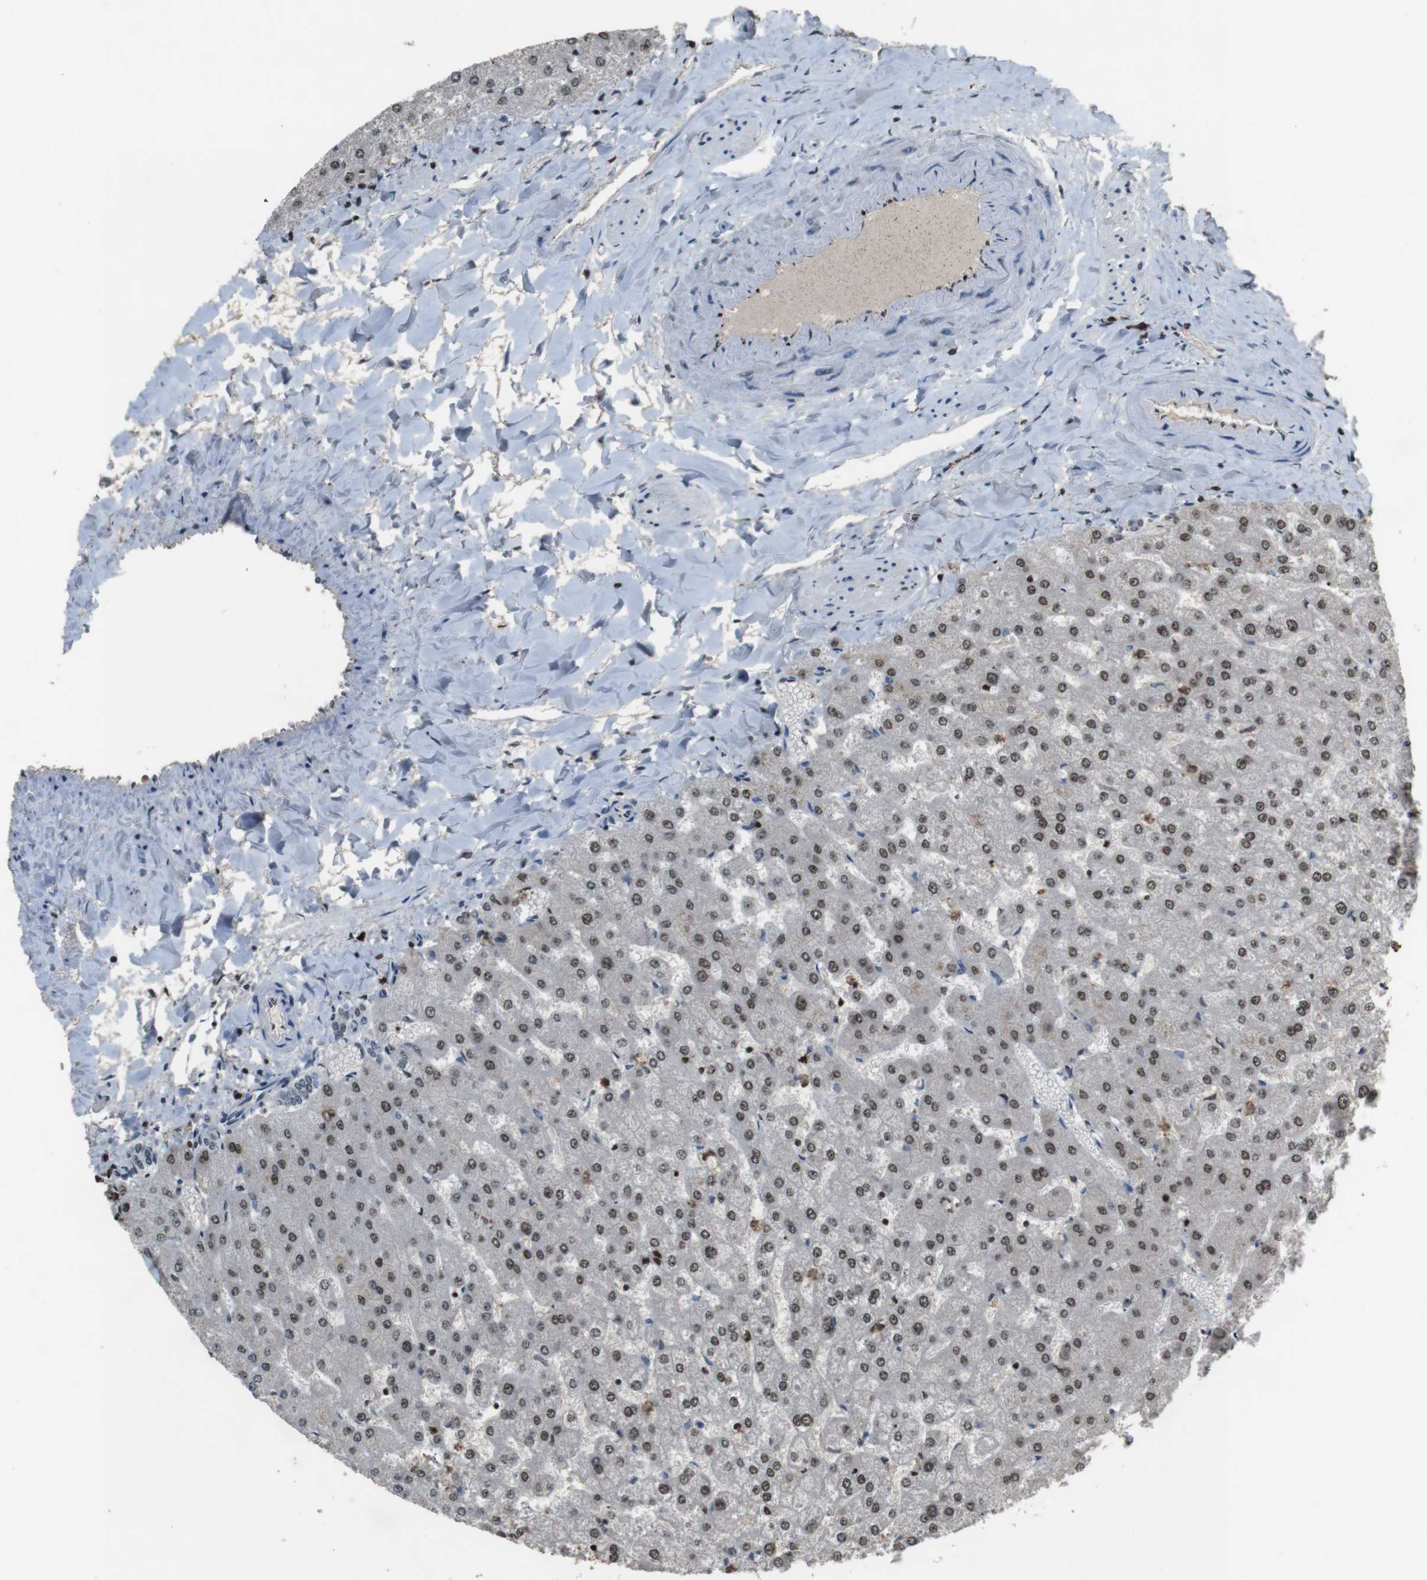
{"staining": {"intensity": "negative", "quantity": "none", "location": "none"}, "tissue": "liver", "cell_type": "Cholangiocytes", "image_type": "normal", "snomed": [{"axis": "morphology", "description": "Normal tissue, NOS"}, {"axis": "topography", "description": "Liver"}], "caption": "An IHC micrograph of unremarkable liver is shown. There is no staining in cholangiocytes of liver. Brightfield microscopy of immunohistochemistry stained with DAB (brown) and hematoxylin (blue), captured at high magnification.", "gene": "SUB1", "patient": {"sex": "female", "age": 32}}